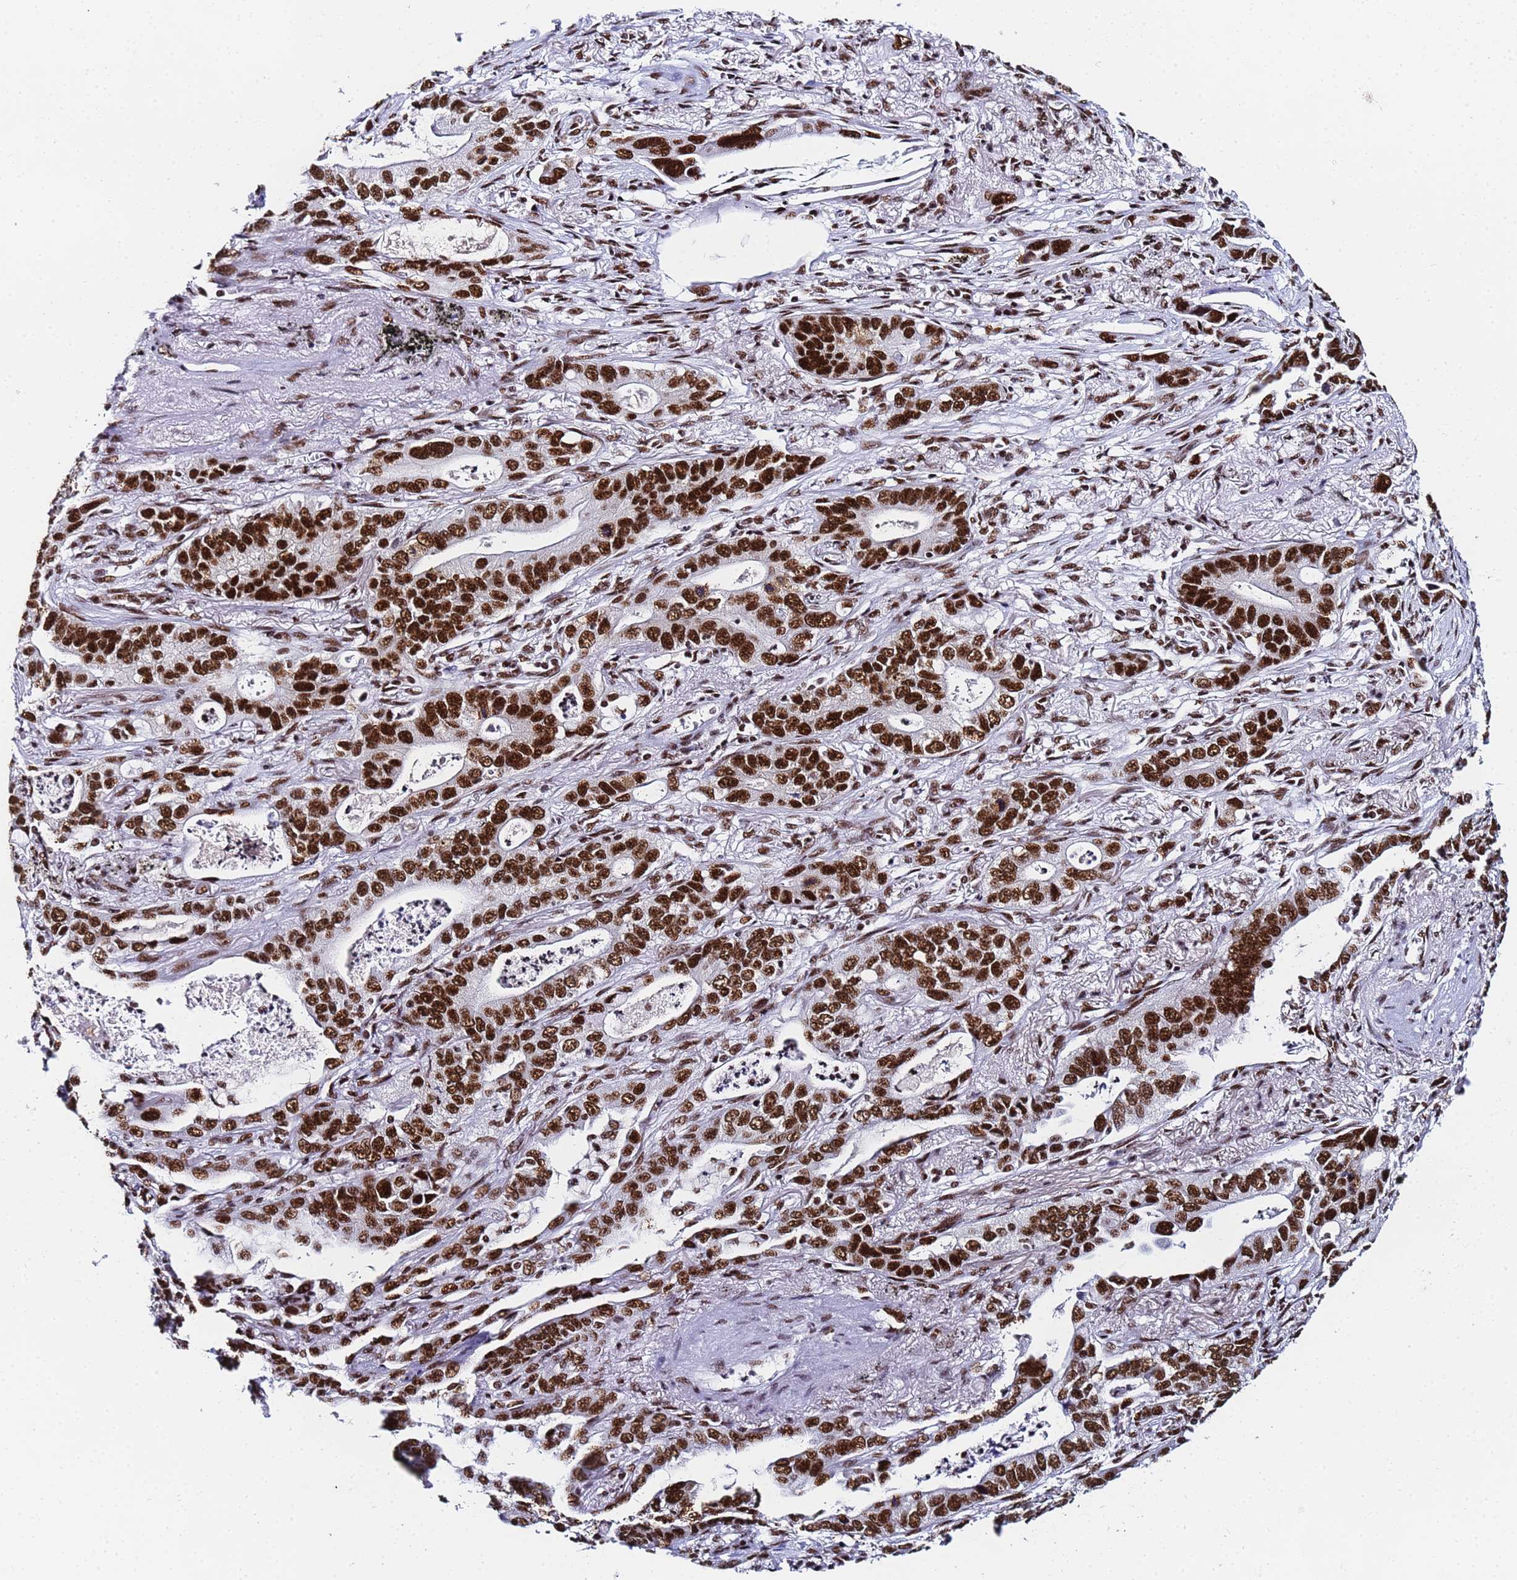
{"staining": {"intensity": "strong", "quantity": ">75%", "location": "nuclear"}, "tissue": "lung cancer", "cell_type": "Tumor cells", "image_type": "cancer", "snomed": [{"axis": "morphology", "description": "Adenocarcinoma, NOS"}, {"axis": "topography", "description": "Lung"}], "caption": "Lung cancer (adenocarcinoma) stained with a protein marker reveals strong staining in tumor cells.", "gene": "SNRPA1", "patient": {"sex": "male", "age": 67}}